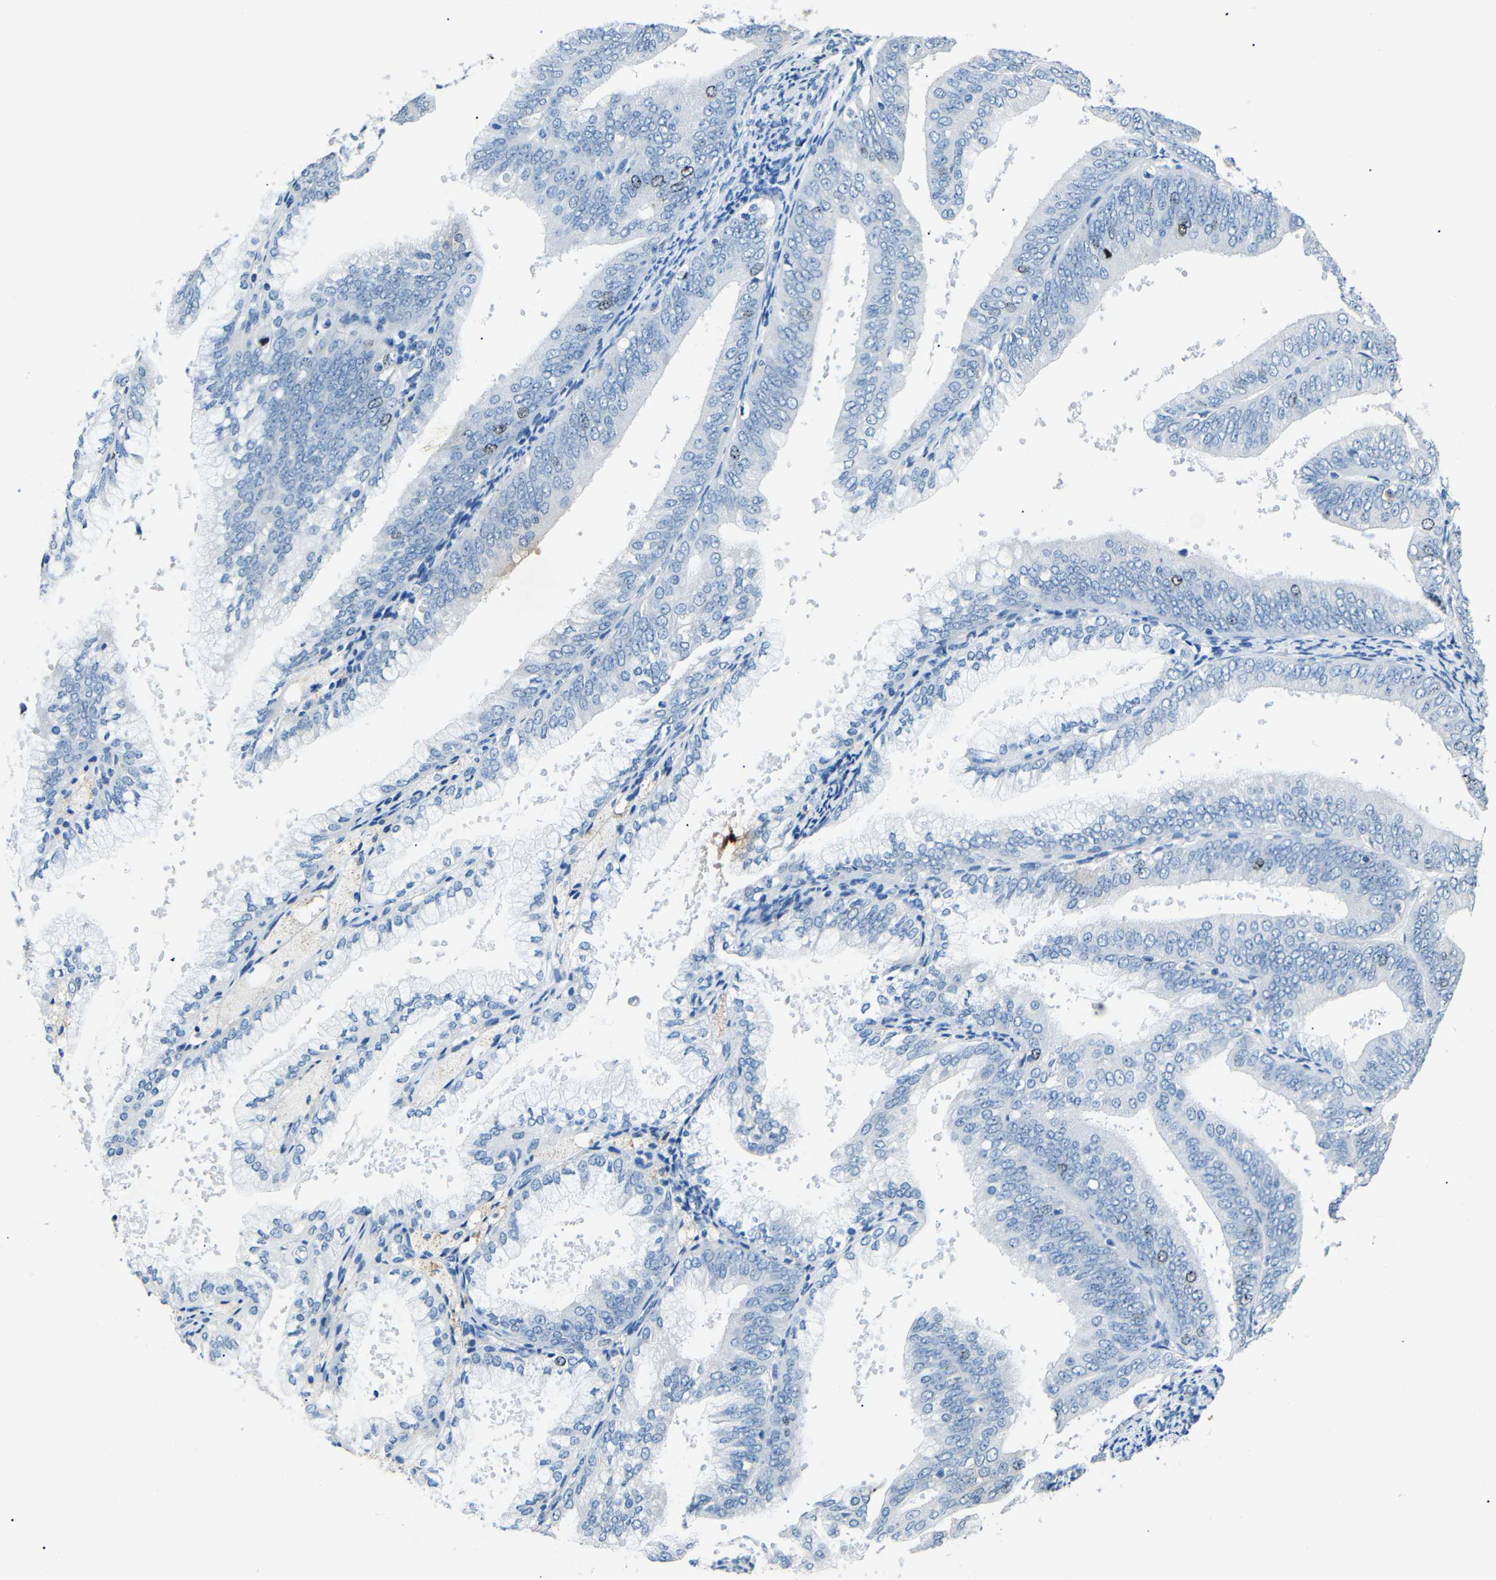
{"staining": {"intensity": "weak", "quantity": "<25%", "location": "nuclear"}, "tissue": "endometrial cancer", "cell_type": "Tumor cells", "image_type": "cancer", "snomed": [{"axis": "morphology", "description": "Adenocarcinoma, NOS"}, {"axis": "topography", "description": "Endometrium"}], "caption": "Tumor cells show no significant staining in endometrial adenocarcinoma.", "gene": "INCENP", "patient": {"sex": "female", "age": 63}}